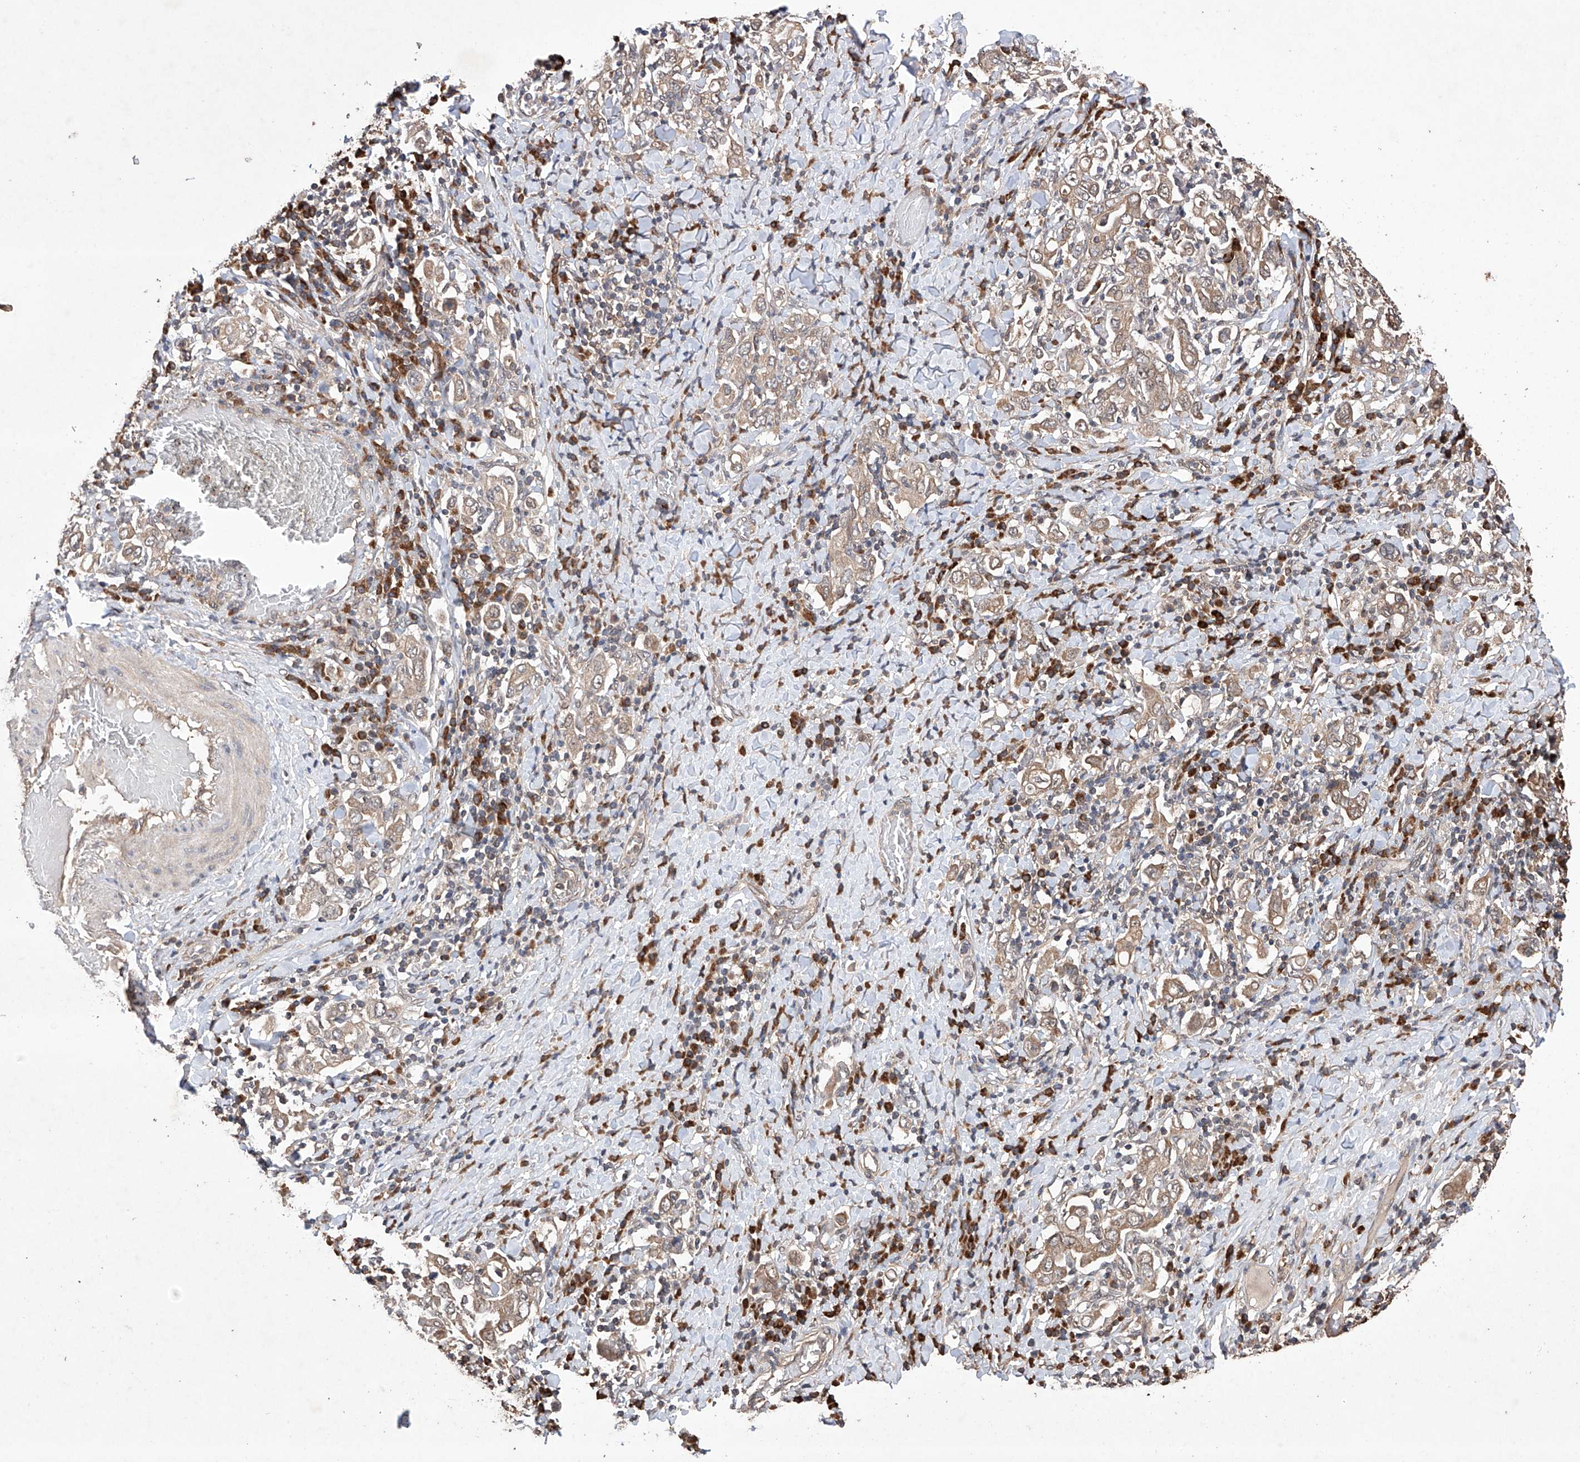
{"staining": {"intensity": "weak", "quantity": ">75%", "location": "cytoplasmic/membranous"}, "tissue": "stomach cancer", "cell_type": "Tumor cells", "image_type": "cancer", "snomed": [{"axis": "morphology", "description": "Adenocarcinoma, NOS"}, {"axis": "topography", "description": "Stomach, upper"}], "caption": "Protein expression analysis of human stomach adenocarcinoma reveals weak cytoplasmic/membranous positivity in about >75% of tumor cells. (DAB (3,3'-diaminobenzidine) = brown stain, brightfield microscopy at high magnification).", "gene": "LURAP1", "patient": {"sex": "male", "age": 62}}